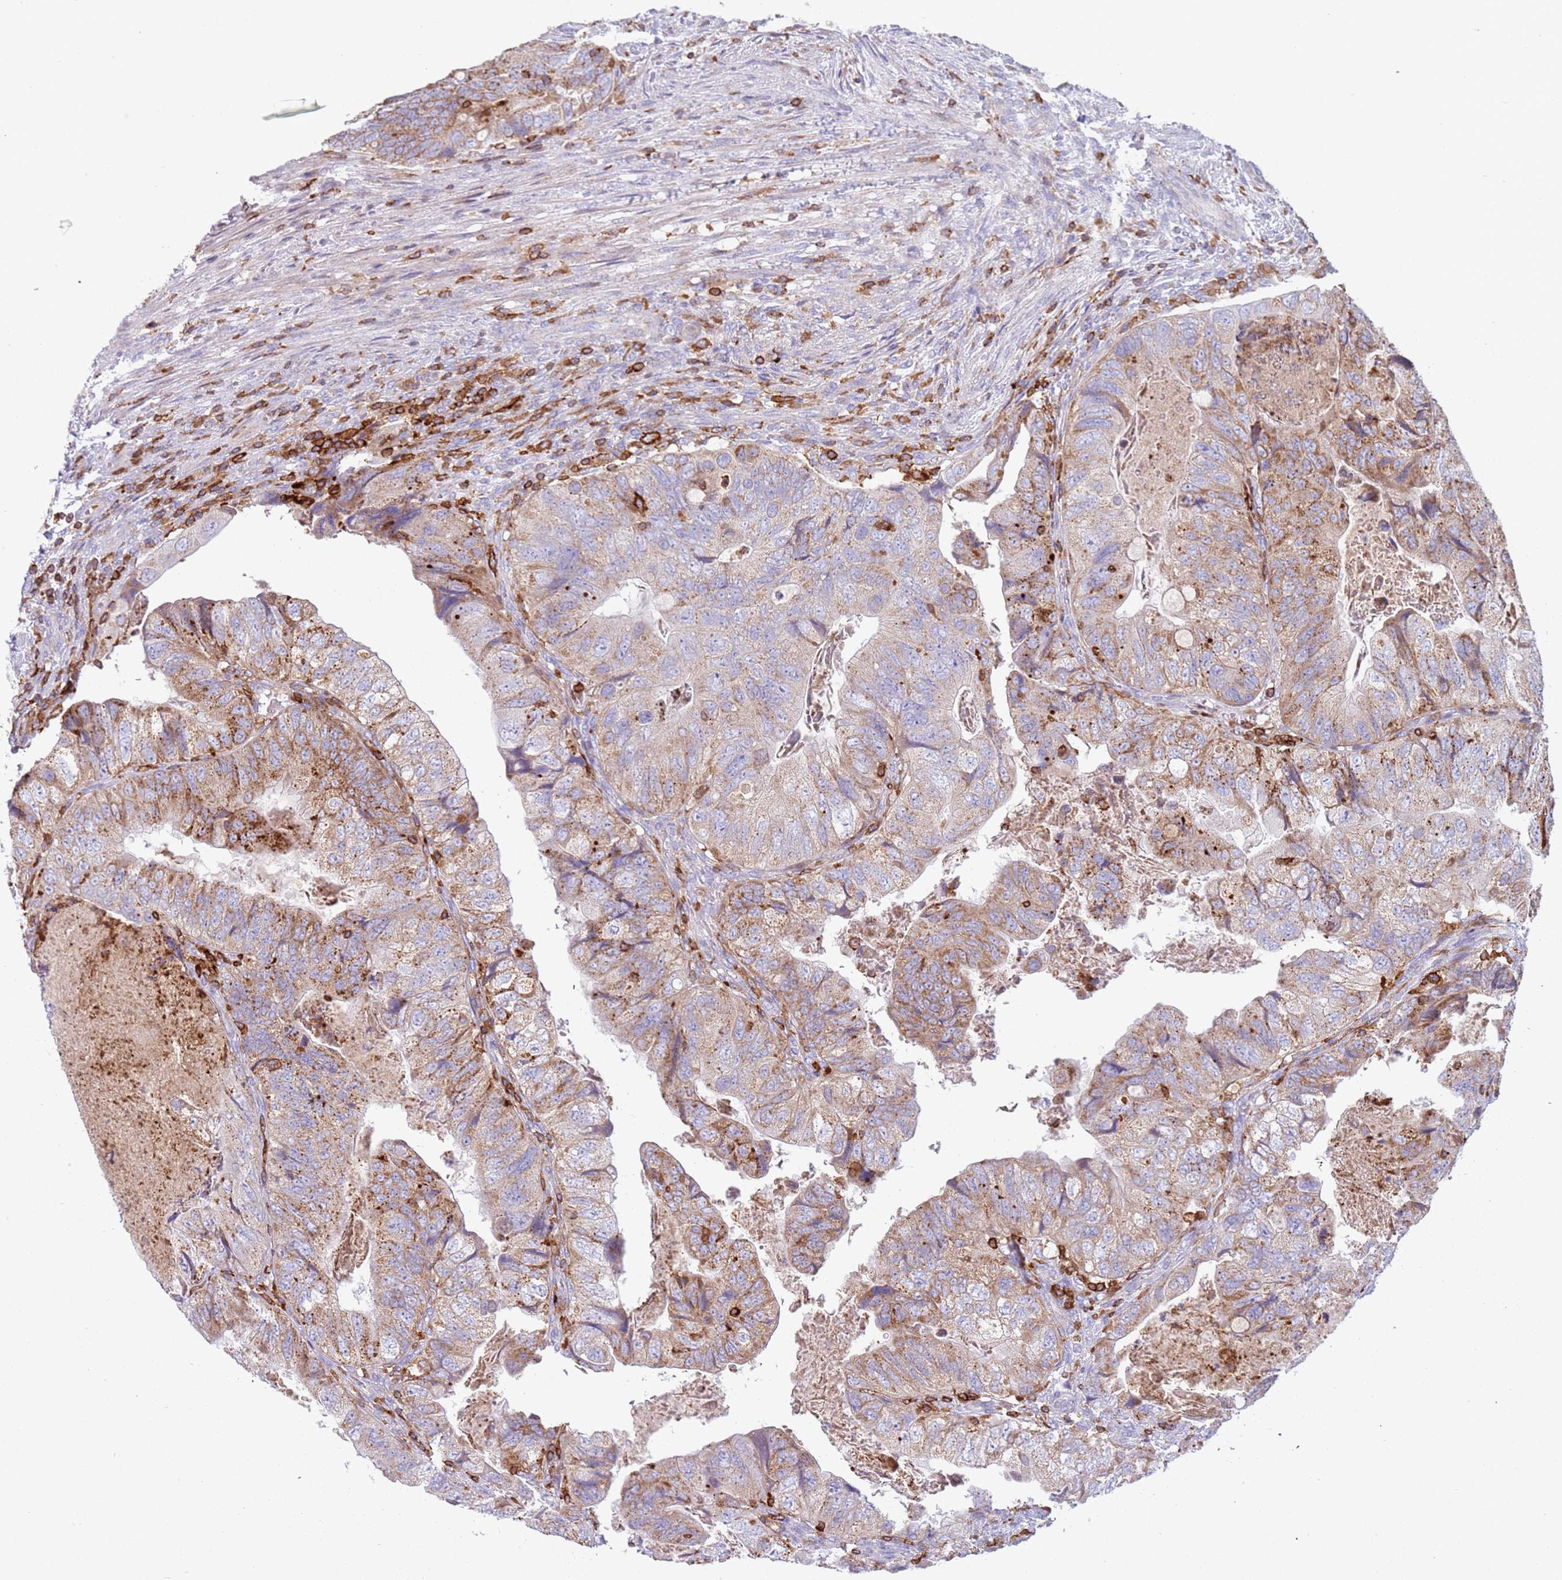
{"staining": {"intensity": "moderate", "quantity": ">75%", "location": "cytoplasmic/membranous"}, "tissue": "colorectal cancer", "cell_type": "Tumor cells", "image_type": "cancer", "snomed": [{"axis": "morphology", "description": "Adenocarcinoma, NOS"}, {"axis": "topography", "description": "Rectum"}], "caption": "Human adenocarcinoma (colorectal) stained with a protein marker displays moderate staining in tumor cells.", "gene": "TTPAL", "patient": {"sex": "male", "age": 63}}